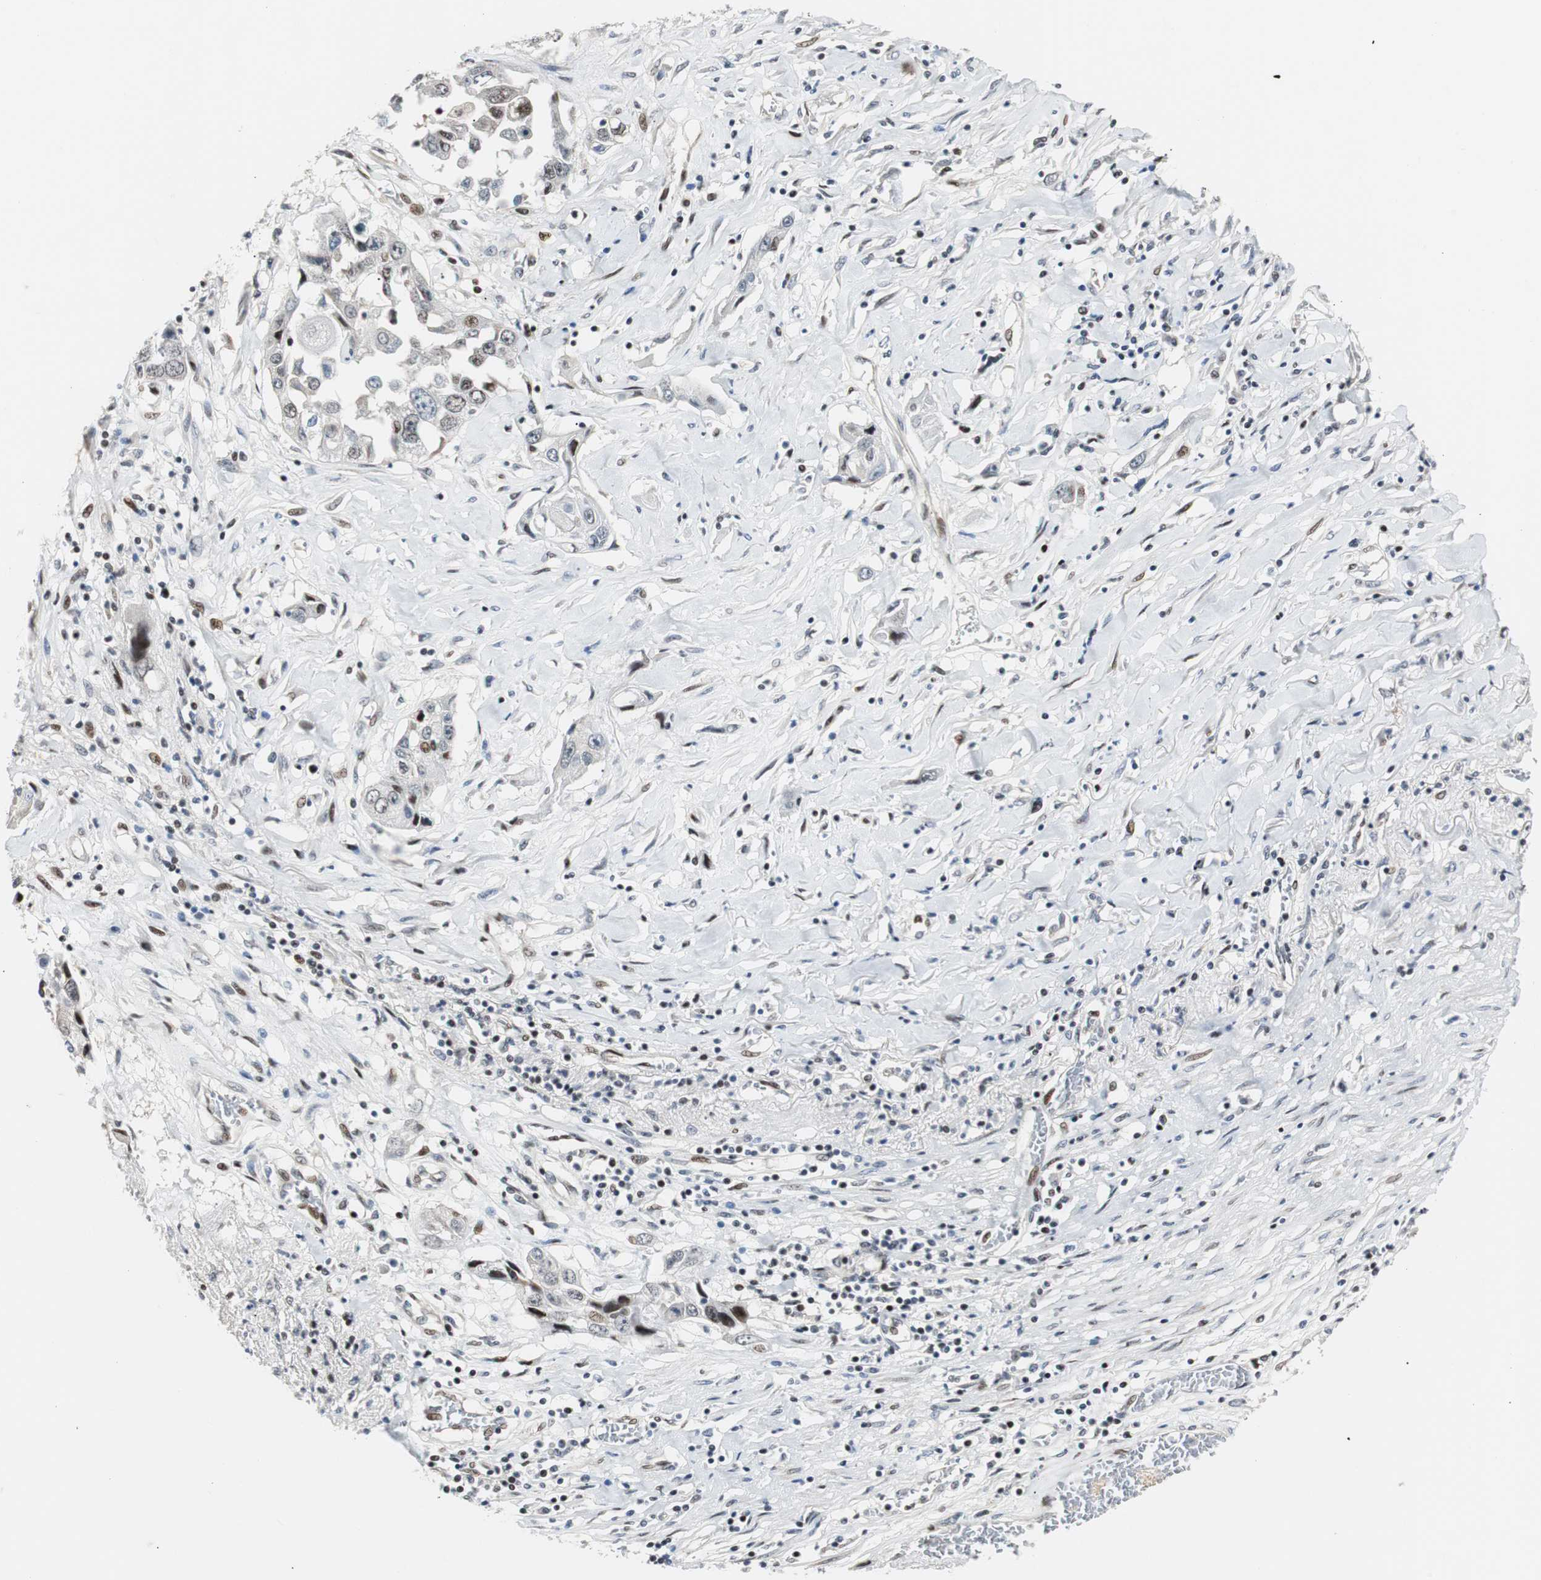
{"staining": {"intensity": "moderate", "quantity": "<25%", "location": "nuclear"}, "tissue": "lung cancer", "cell_type": "Tumor cells", "image_type": "cancer", "snomed": [{"axis": "morphology", "description": "Squamous cell carcinoma, NOS"}, {"axis": "topography", "description": "Lung"}], "caption": "High-power microscopy captured an IHC micrograph of lung cancer (squamous cell carcinoma), revealing moderate nuclear staining in about <25% of tumor cells. Nuclei are stained in blue.", "gene": "RAD1", "patient": {"sex": "male", "age": 71}}